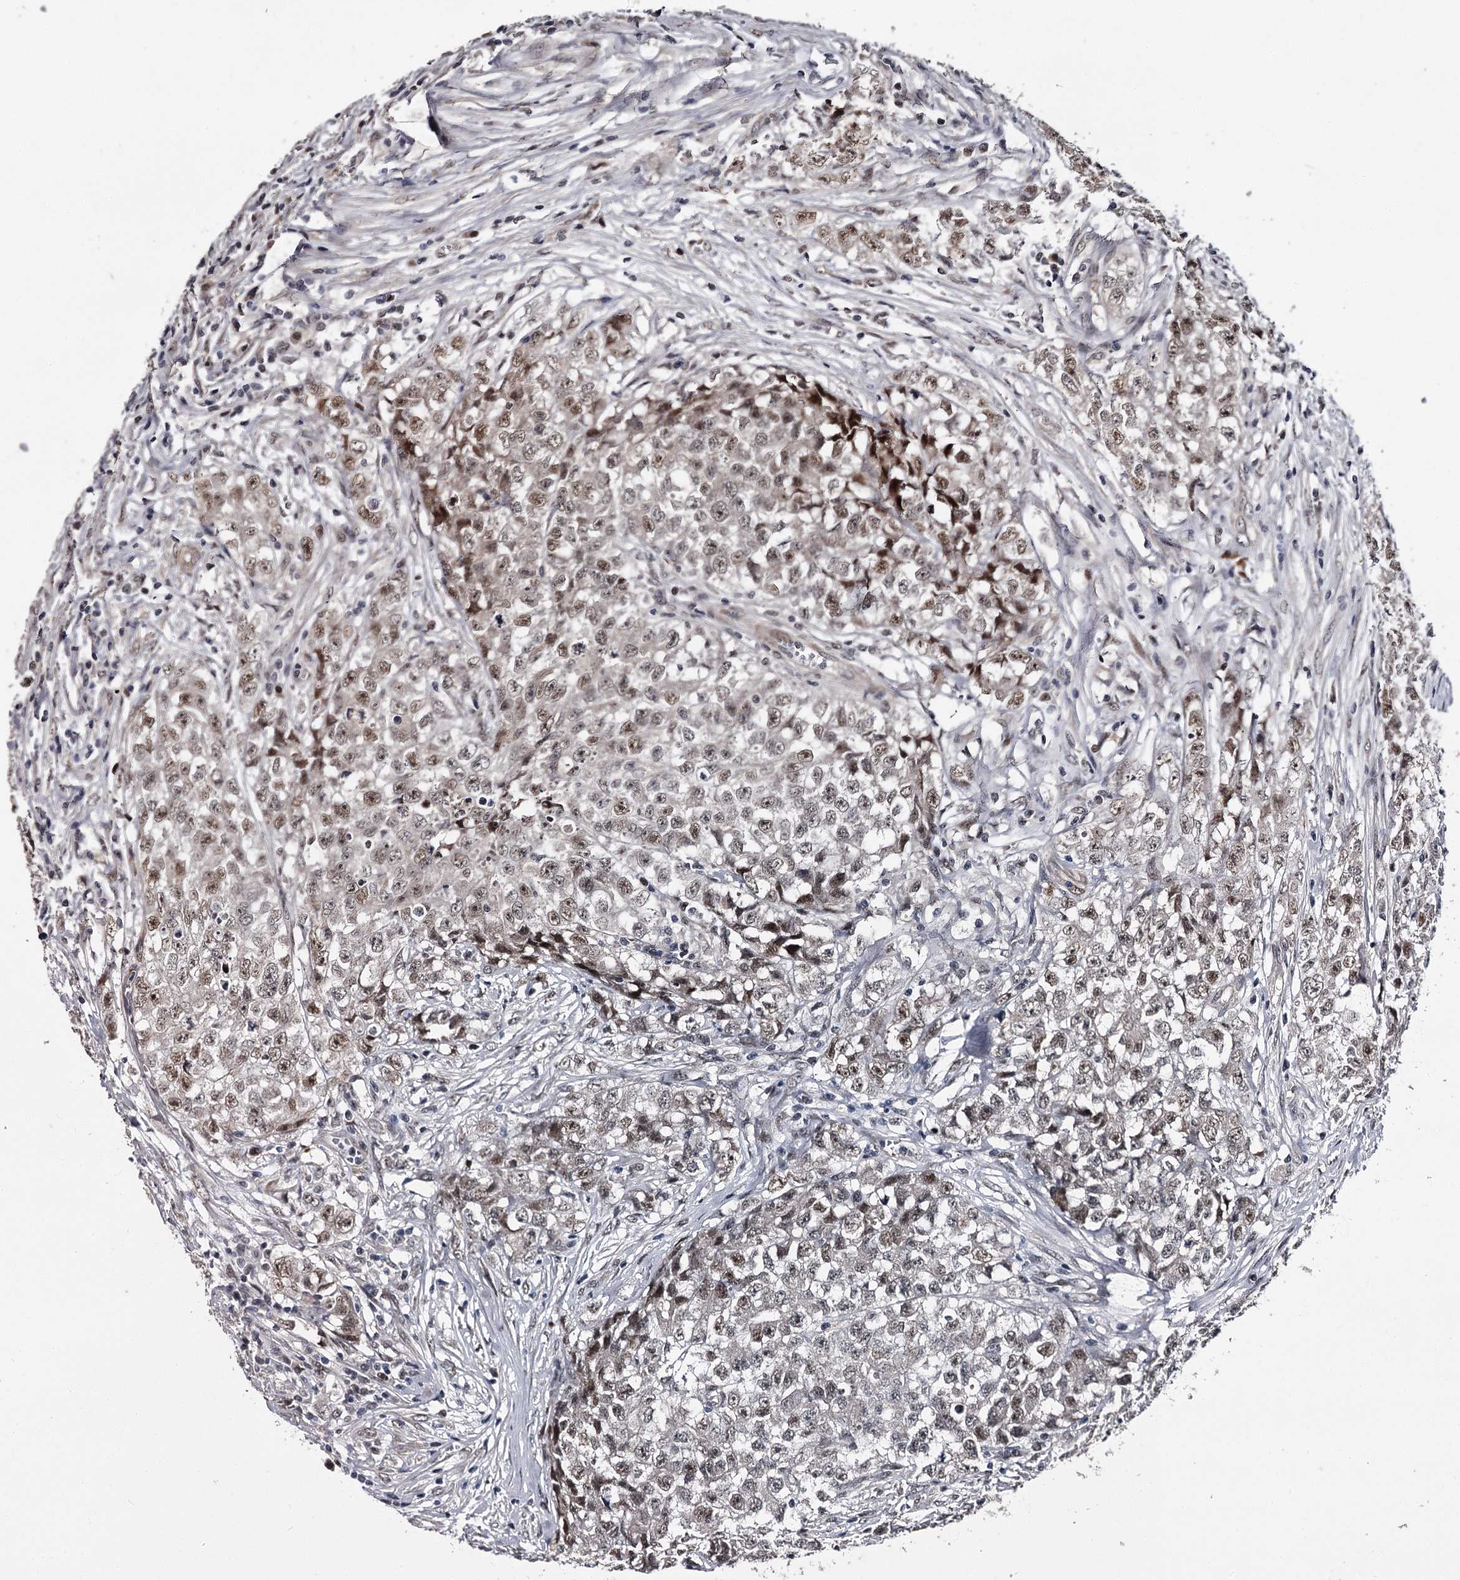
{"staining": {"intensity": "moderate", "quantity": "25%-75%", "location": "nuclear"}, "tissue": "testis cancer", "cell_type": "Tumor cells", "image_type": "cancer", "snomed": [{"axis": "morphology", "description": "Seminoma, NOS"}, {"axis": "morphology", "description": "Carcinoma, Embryonal, NOS"}, {"axis": "topography", "description": "Testis"}], "caption": "A brown stain shows moderate nuclear expression of a protein in human testis cancer tumor cells.", "gene": "RNF44", "patient": {"sex": "male", "age": 43}}